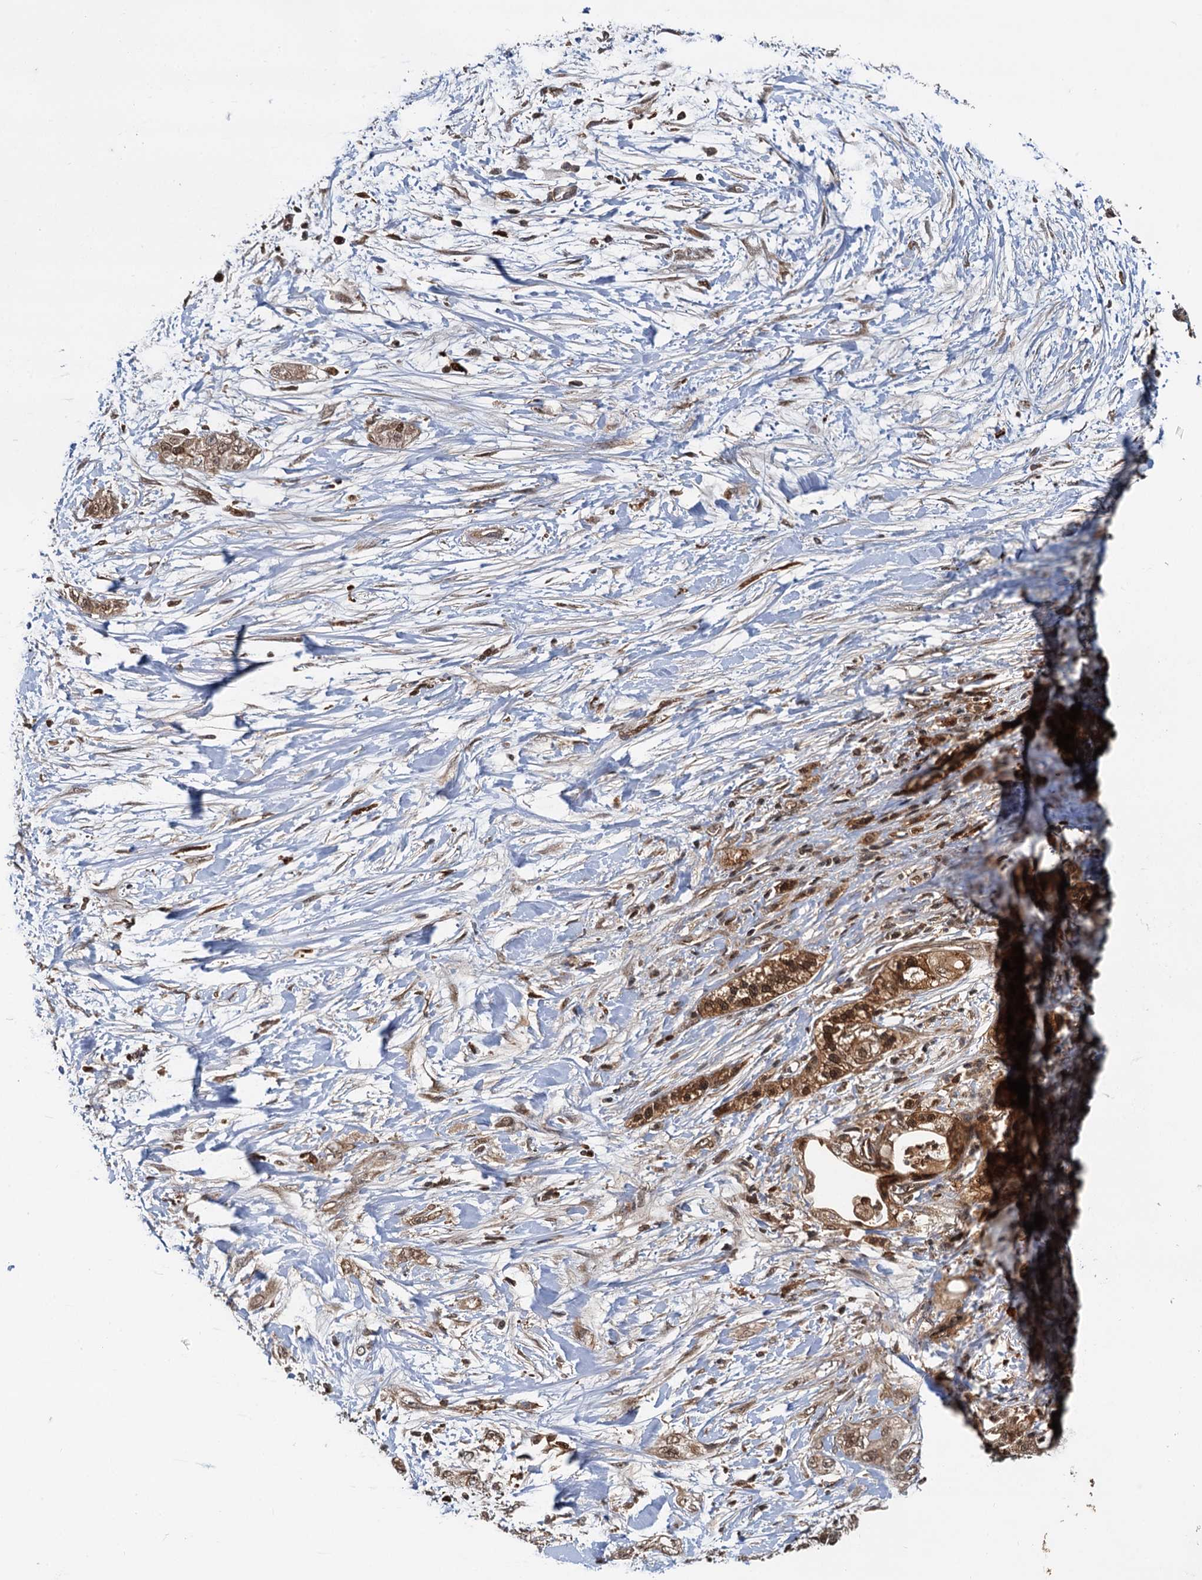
{"staining": {"intensity": "moderate", "quantity": ">75%", "location": "cytoplasmic/membranous,nuclear"}, "tissue": "pancreatic cancer", "cell_type": "Tumor cells", "image_type": "cancer", "snomed": [{"axis": "morphology", "description": "Adenocarcinoma, NOS"}, {"axis": "topography", "description": "Pancreas"}], "caption": "Moderate cytoplasmic/membranous and nuclear protein positivity is appreciated in approximately >75% of tumor cells in pancreatic cancer (adenocarcinoma).", "gene": "STUB1", "patient": {"sex": "male", "age": 70}}